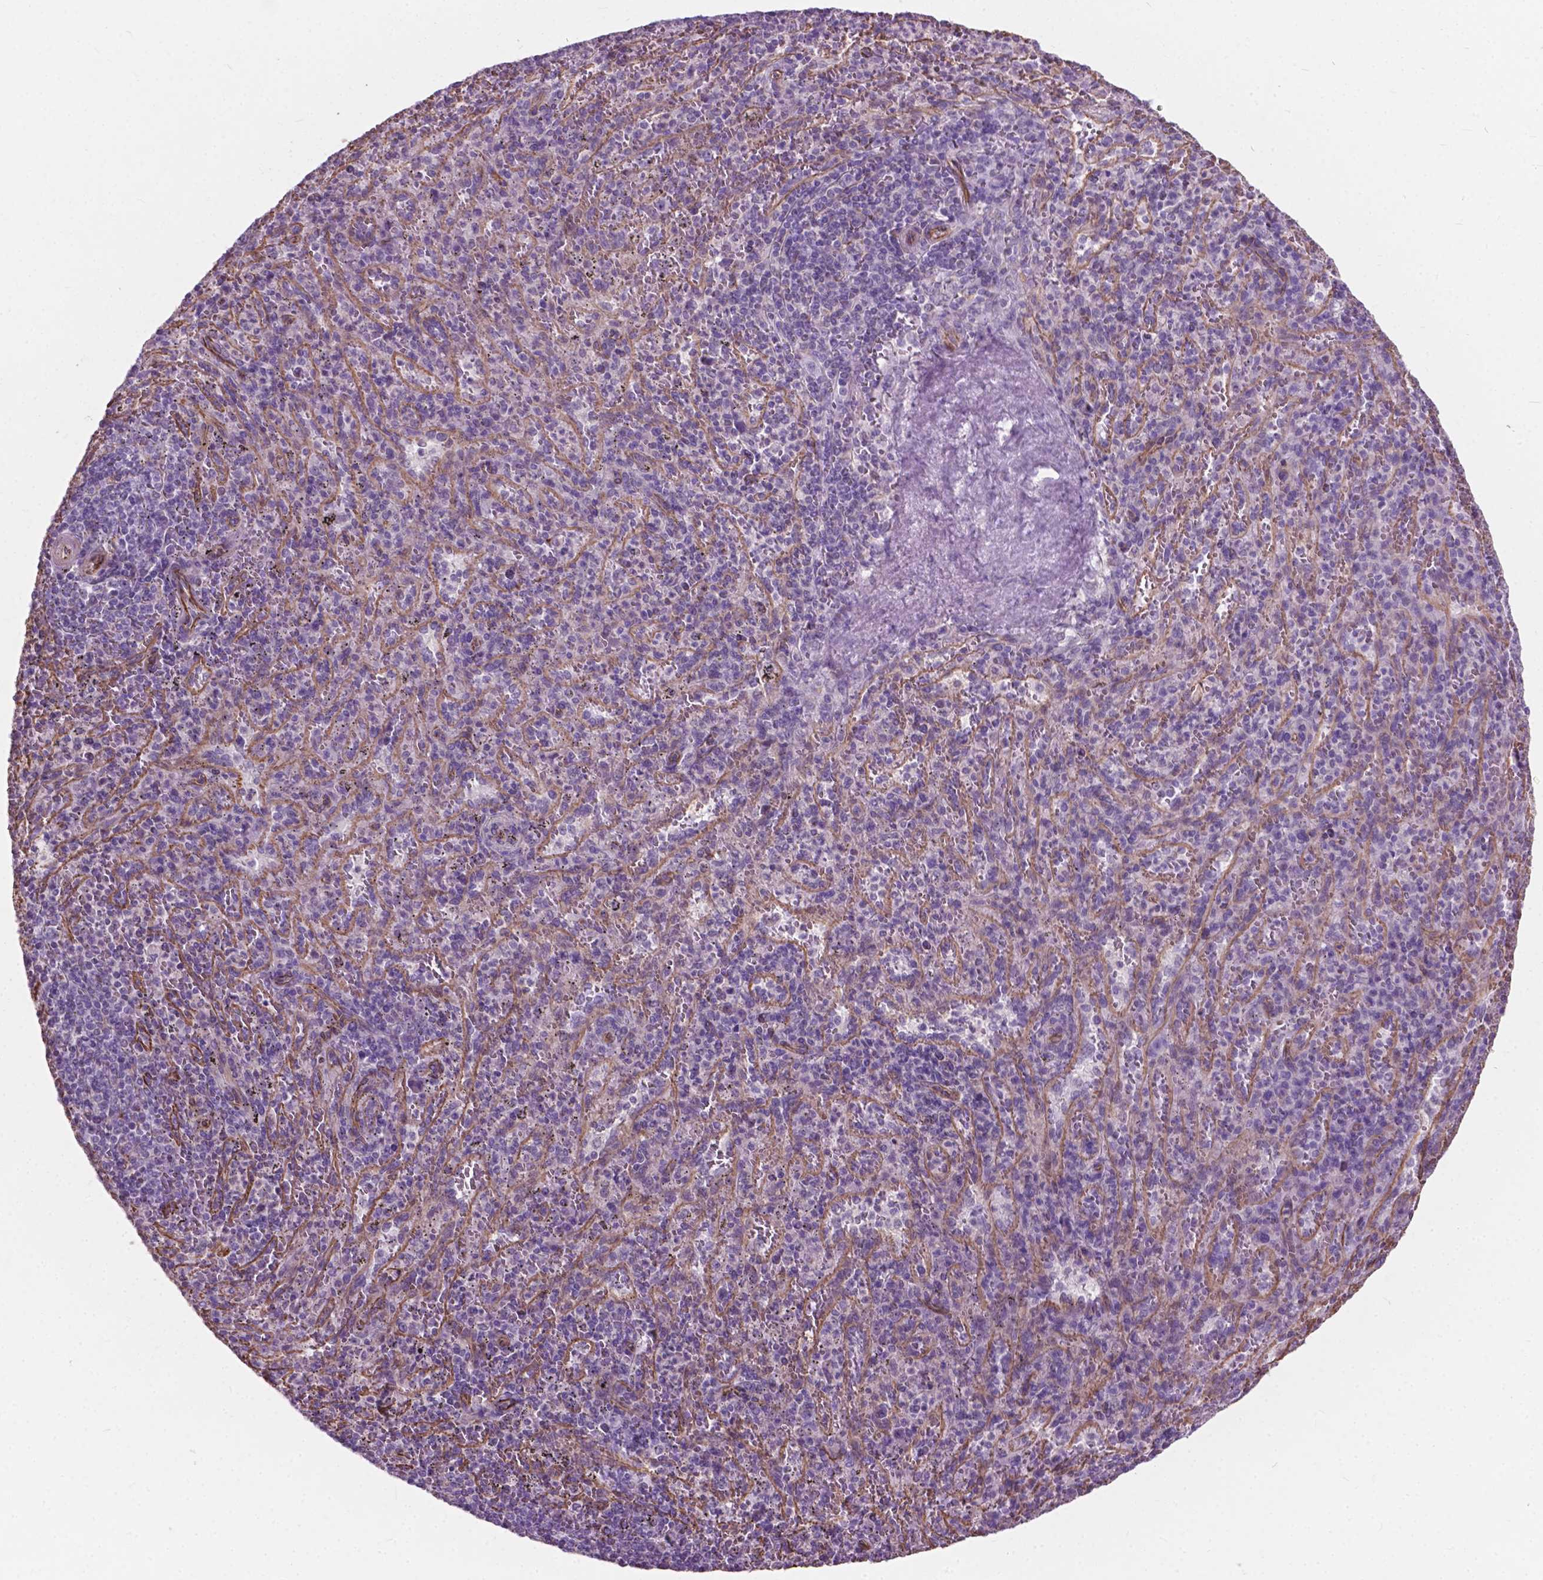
{"staining": {"intensity": "negative", "quantity": "none", "location": "none"}, "tissue": "spleen", "cell_type": "Cells in red pulp", "image_type": "normal", "snomed": [{"axis": "morphology", "description": "Normal tissue, NOS"}, {"axis": "topography", "description": "Spleen"}], "caption": "Immunohistochemical staining of unremarkable human spleen displays no significant positivity in cells in red pulp.", "gene": "AMOT", "patient": {"sex": "male", "age": 57}}